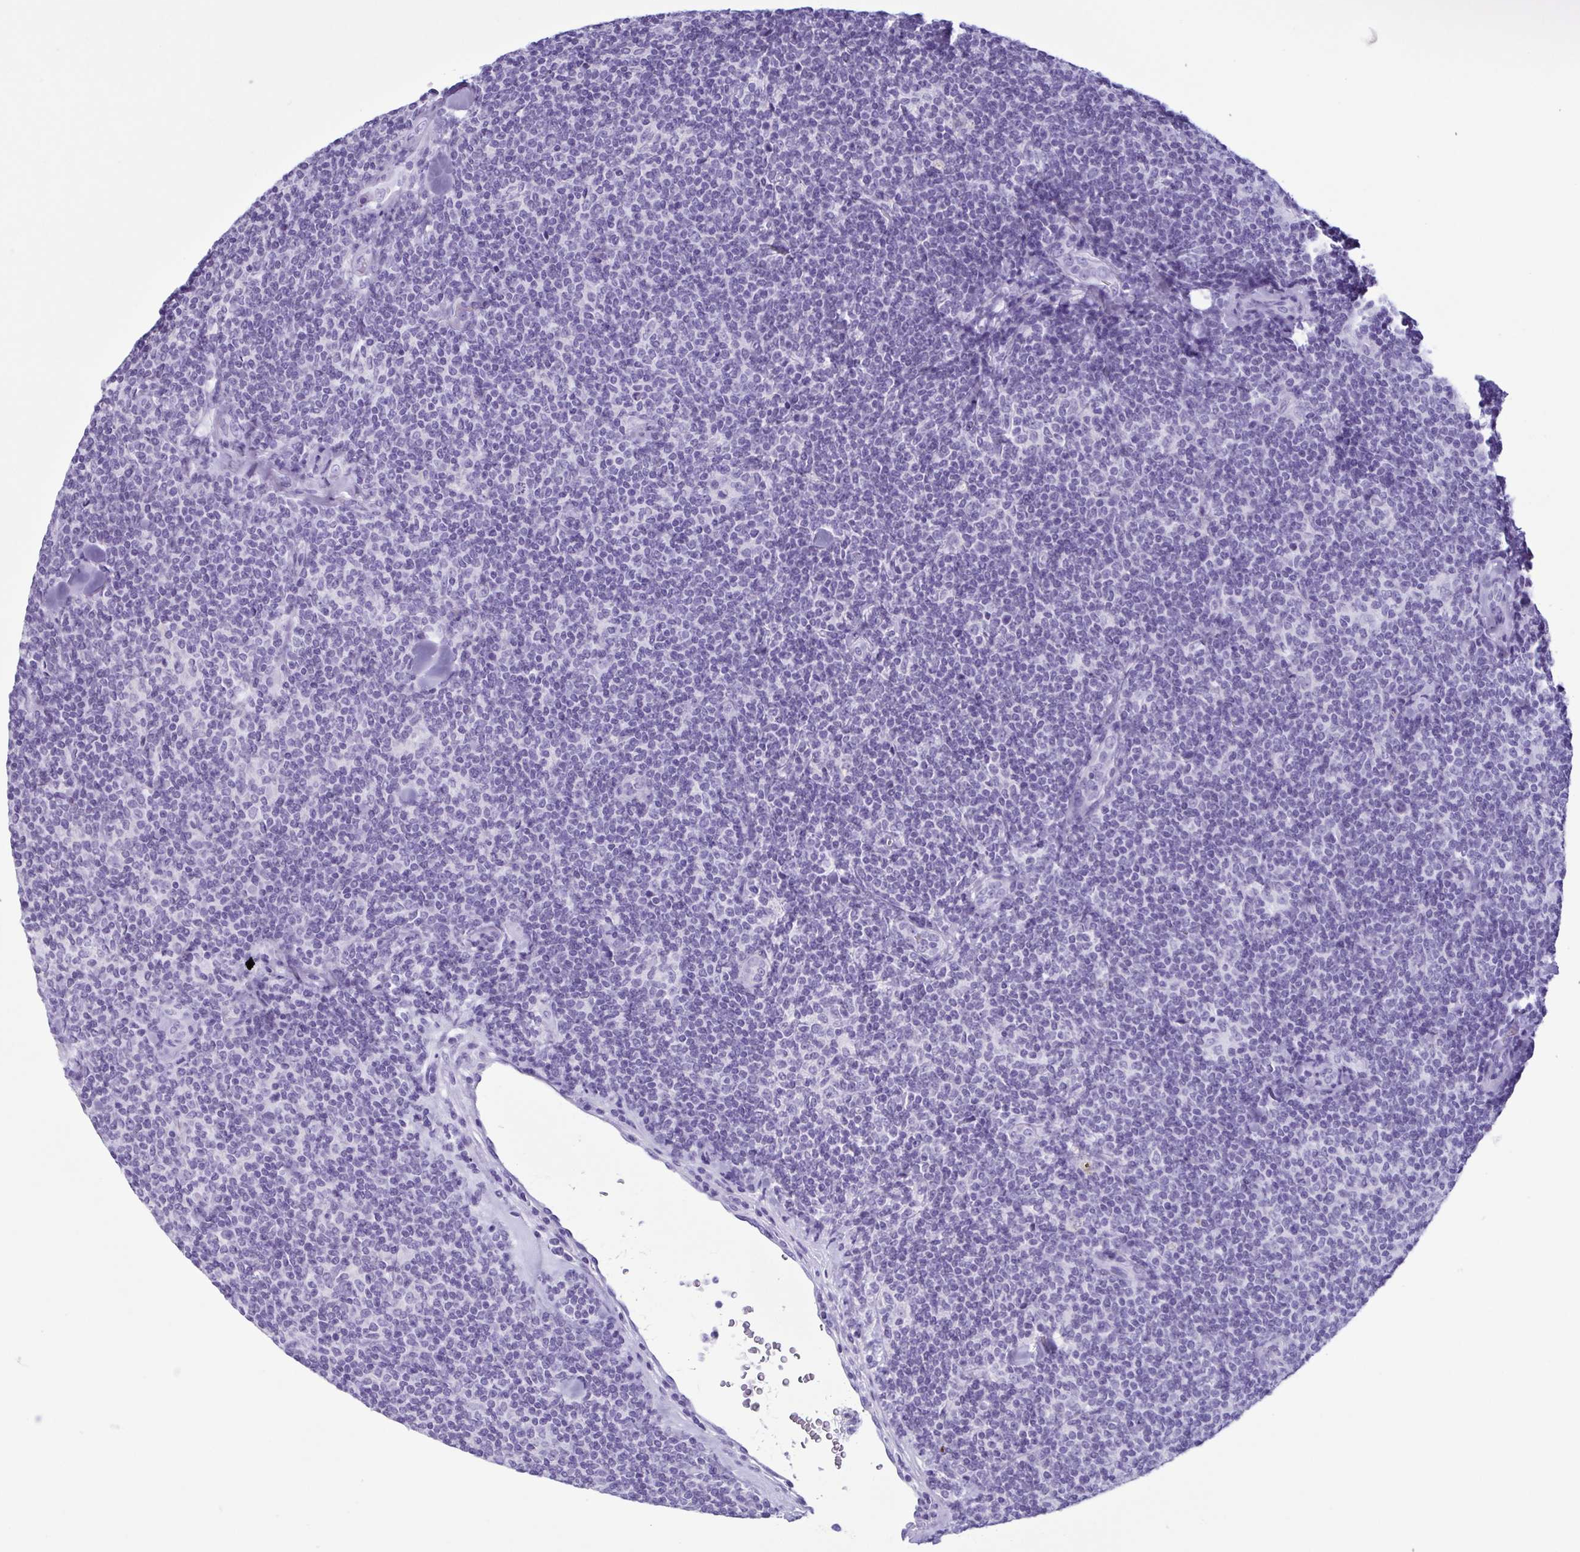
{"staining": {"intensity": "negative", "quantity": "none", "location": "none"}, "tissue": "lymphoma", "cell_type": "Tumor cells", "image_type": "cancer", "snomed": [{"axis": "morphology", "description": "Malignant lymphoma, non-Hodgkin's type, Low grade"}, {"axis": "topography", "description": "Lymph node"}], "caption": "Immunohistochemistry (IHC) histopathology image of lymphoma stained for a protein (brown), which displays no expression in tumor cells.", "gene": "LTF", "patient": {"sex": "female", "age": 56}}